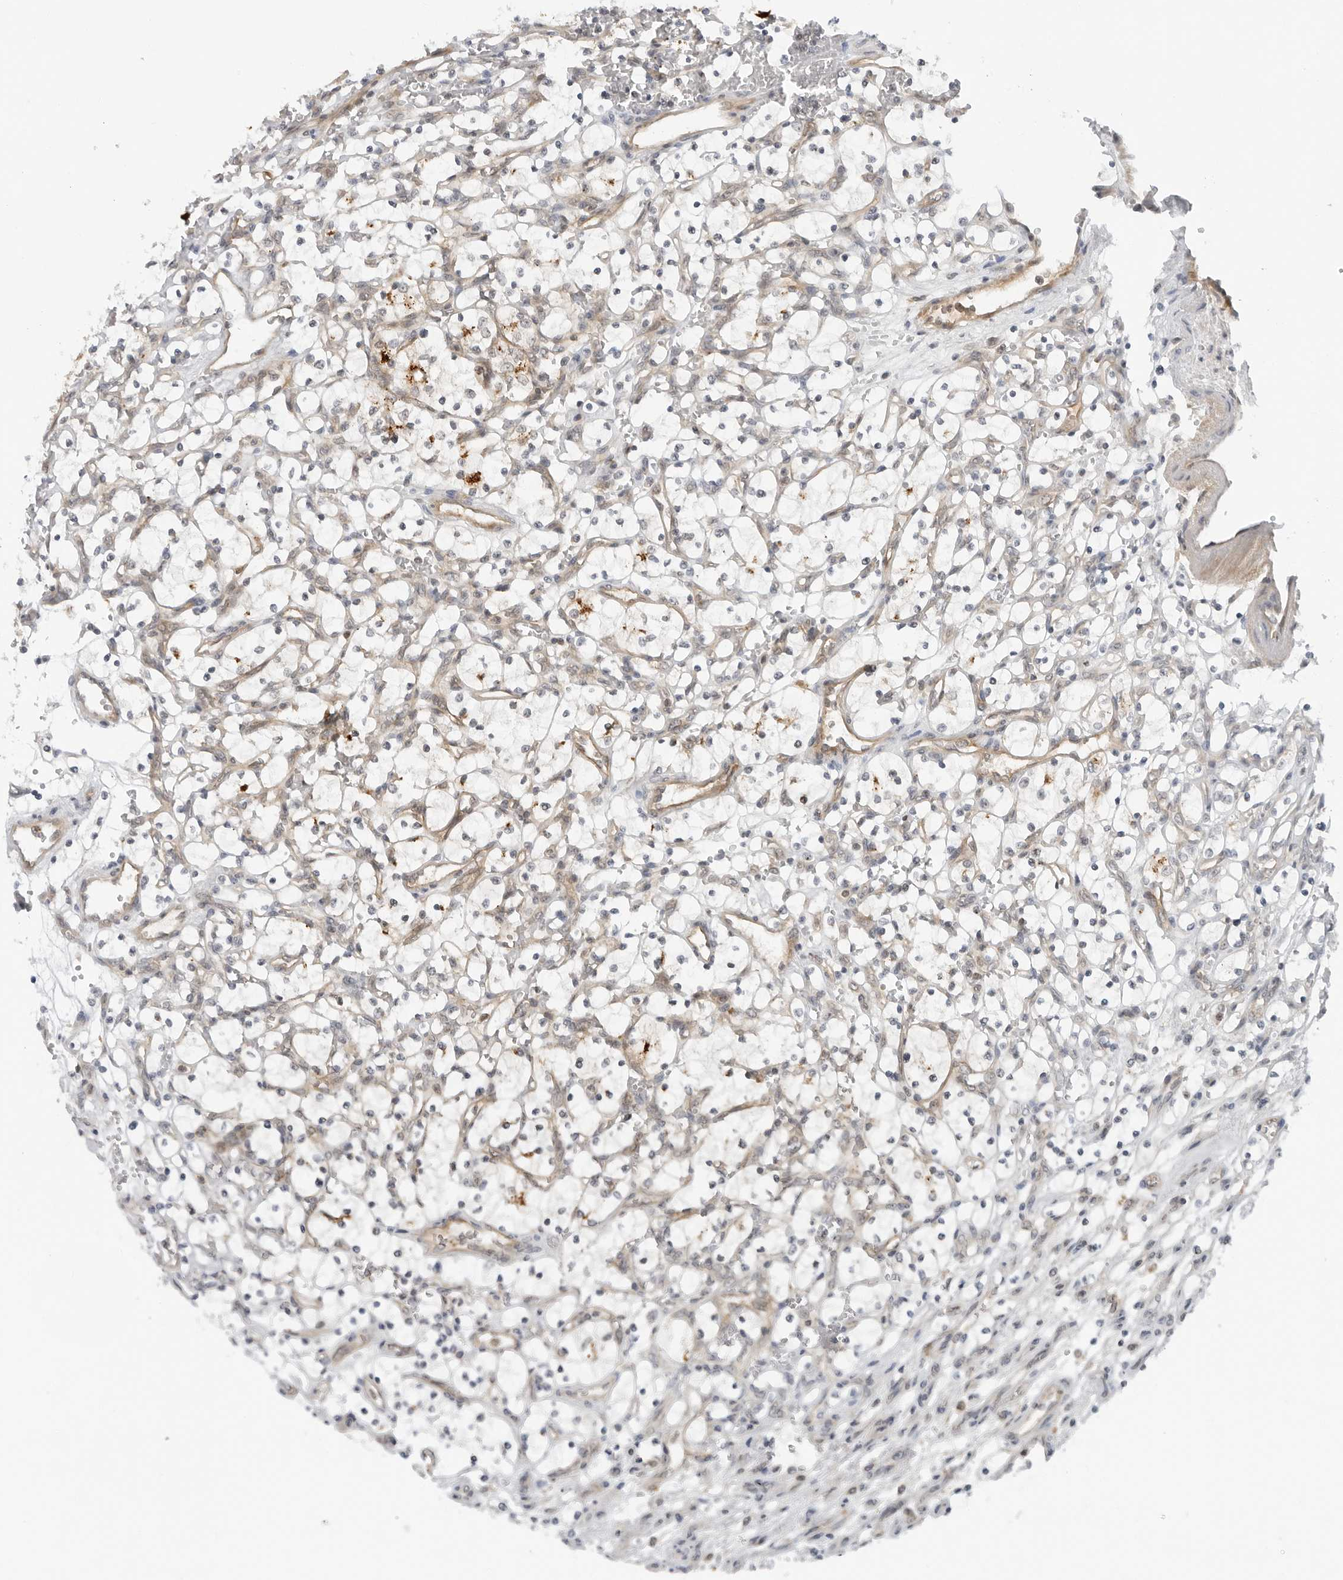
{"staining": {"intensity": "negative", "quantity": "none", "location": "none"}, "tissue": "renal cancer", "cell_type": "Tumor cells", "image_type": "cancer", "snomed": [{"axis": "morphology", "description": "Adenocarcinoma, NOS"}, {"axis": "topography", "description": "Kidney"}], "caption": "A histopathology image of human renal adenocarcinoma is negative for staining in tumor cells.", "gene": "SUGCT", "patient": {"sex": "female", "age": 69}}